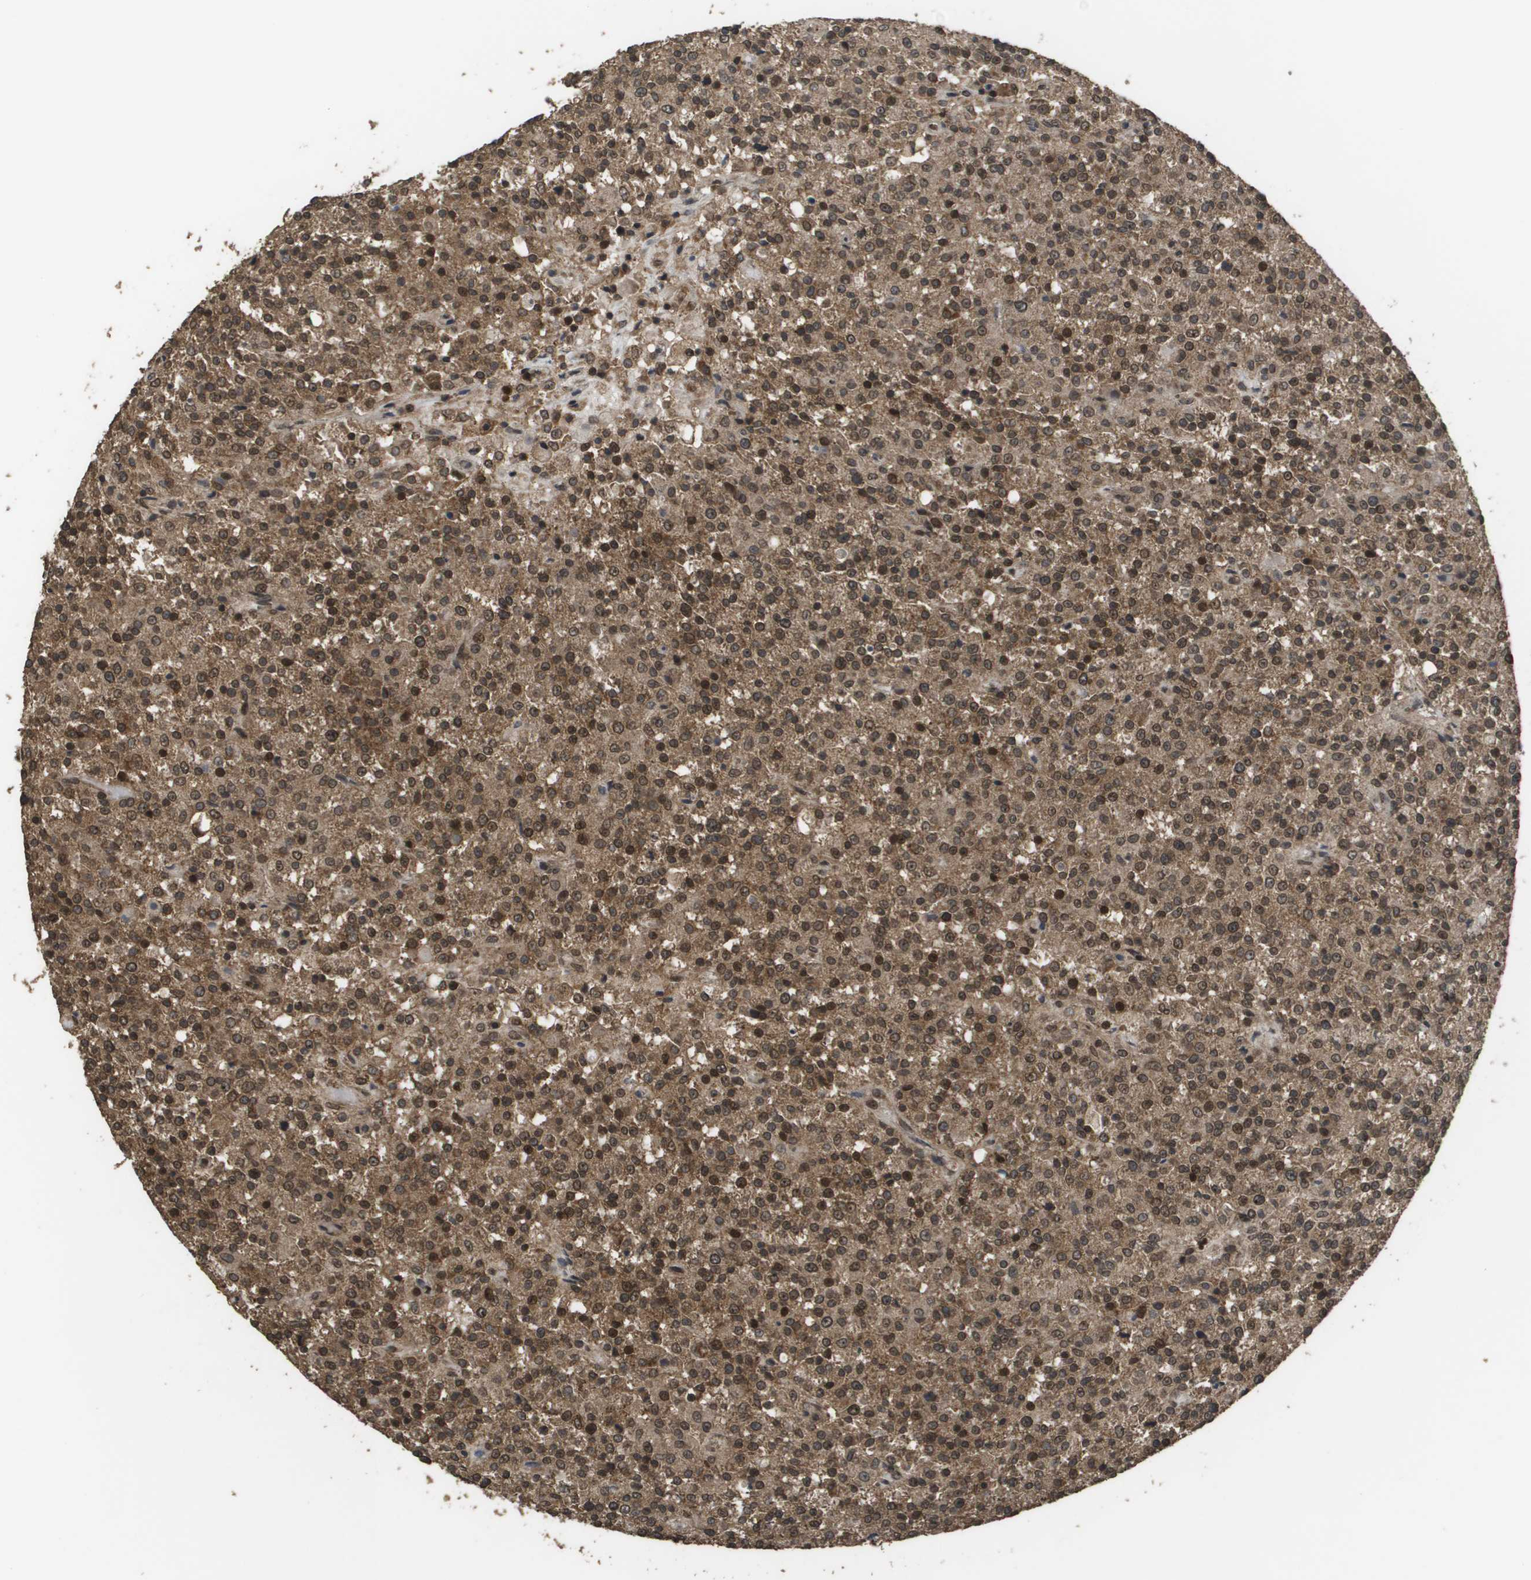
{"staining": {"intensity": "moderate", "quantity": ">75%", "location": "cytoplasmic/membranous,nuclear"}, "tissue": "testis cancer", "cell_type": "Tumor cells", "image_type": "cancer", "snomed": [{"axis": "morphology", "description": "Seminoma, NOS"}, {"axis": "topography", "description": "Testis"}], "caption": "Tumor cells demonstrate moderate cytoplasmic/membranous and nuclear staining in about >75% of cells in testis seminoma.", "gene": "AXIN2", "patient": {"sex": "male", "age": 59}}